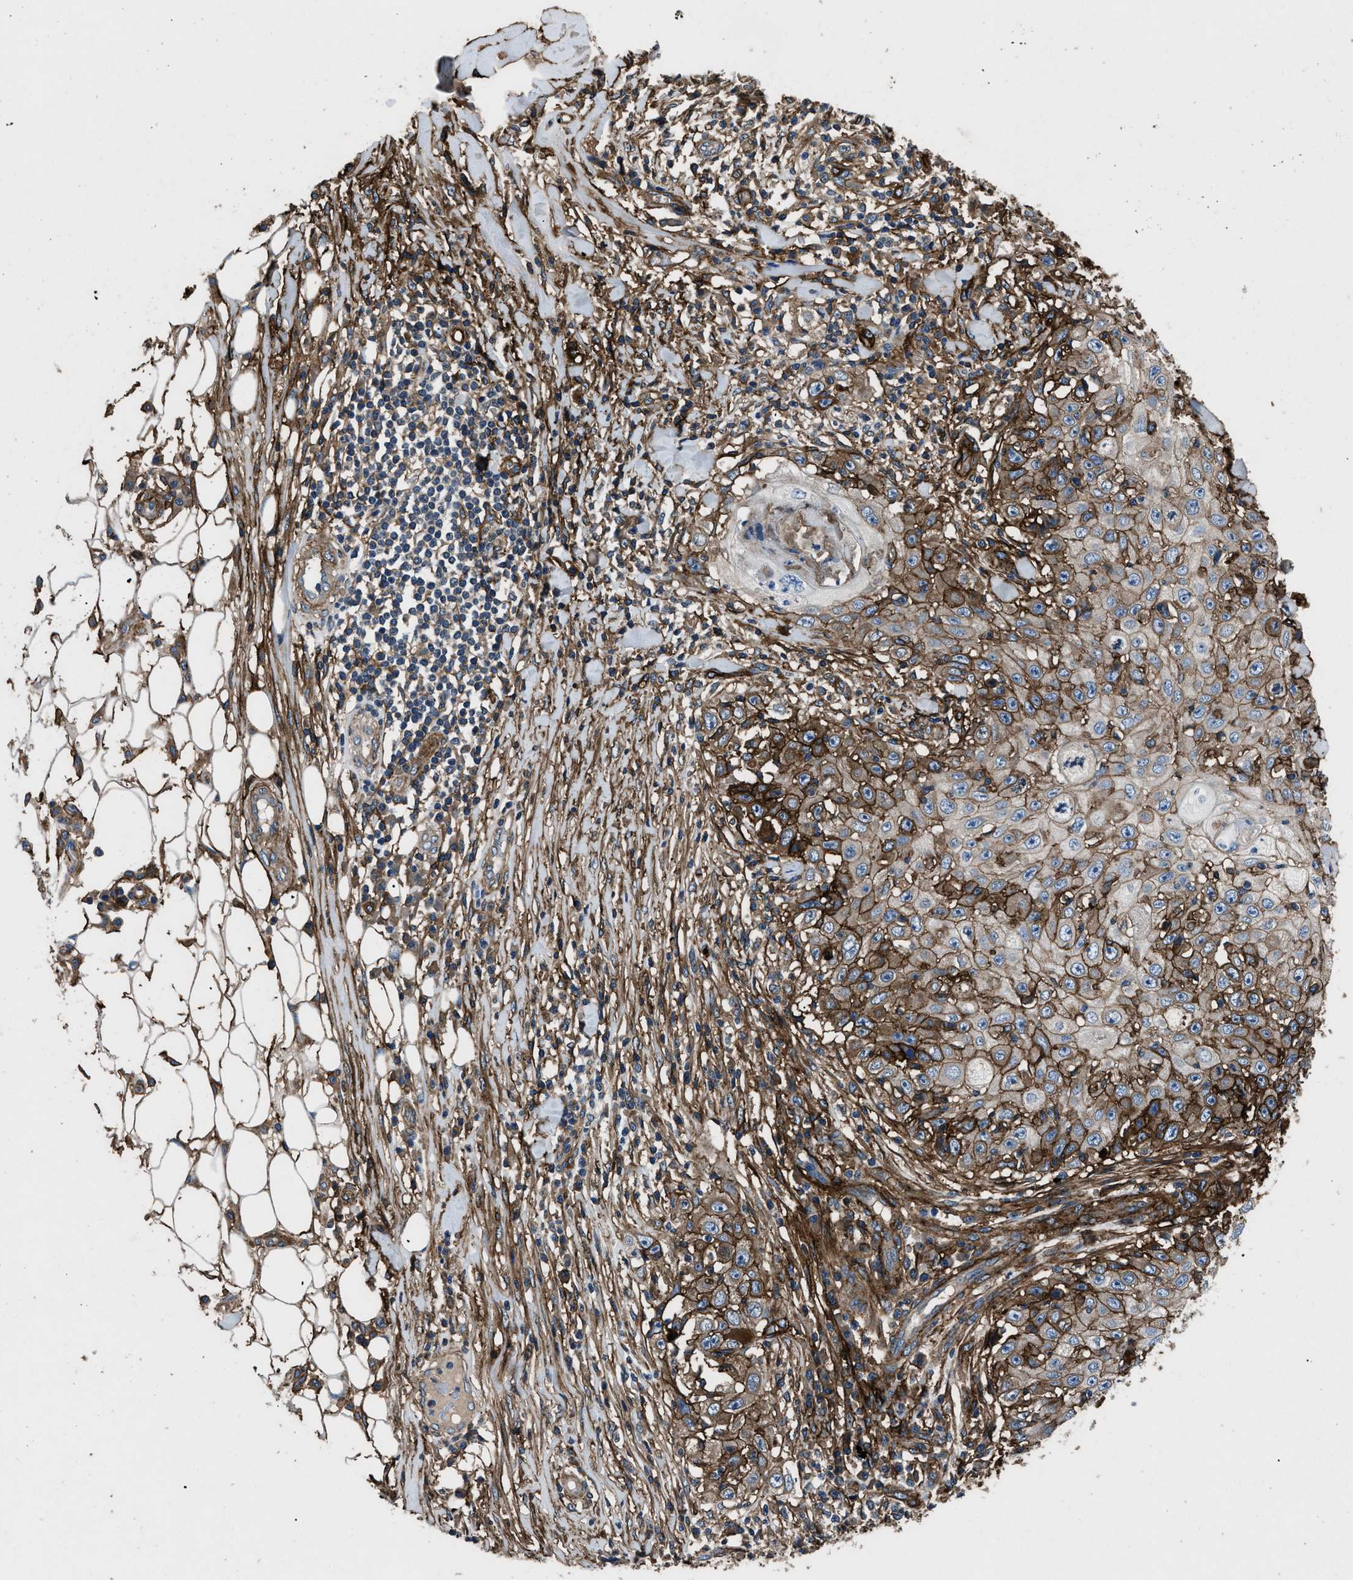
{"staining": {"intensity": "strong", "quantity": ">75%", "location": "cytoplasmic/membranous"}, "tissue": "skin cancer", "cell_type": "Tumor cells", "image_type": "cancer", "snomed": [{"axis": "morphology", "description": "Squamous cell carcinoma, NOS"}, {"axis": "topography", "description": "Skin"}], "caption": "Skin squamous cell carcinoma tissue shows strong cytoplasmic/membranous staining in approximately >75% of tumor cells, visualized by immunohistochemistry.", "gene": "CD276", "patient": {"sex": "male", "age": 86}}